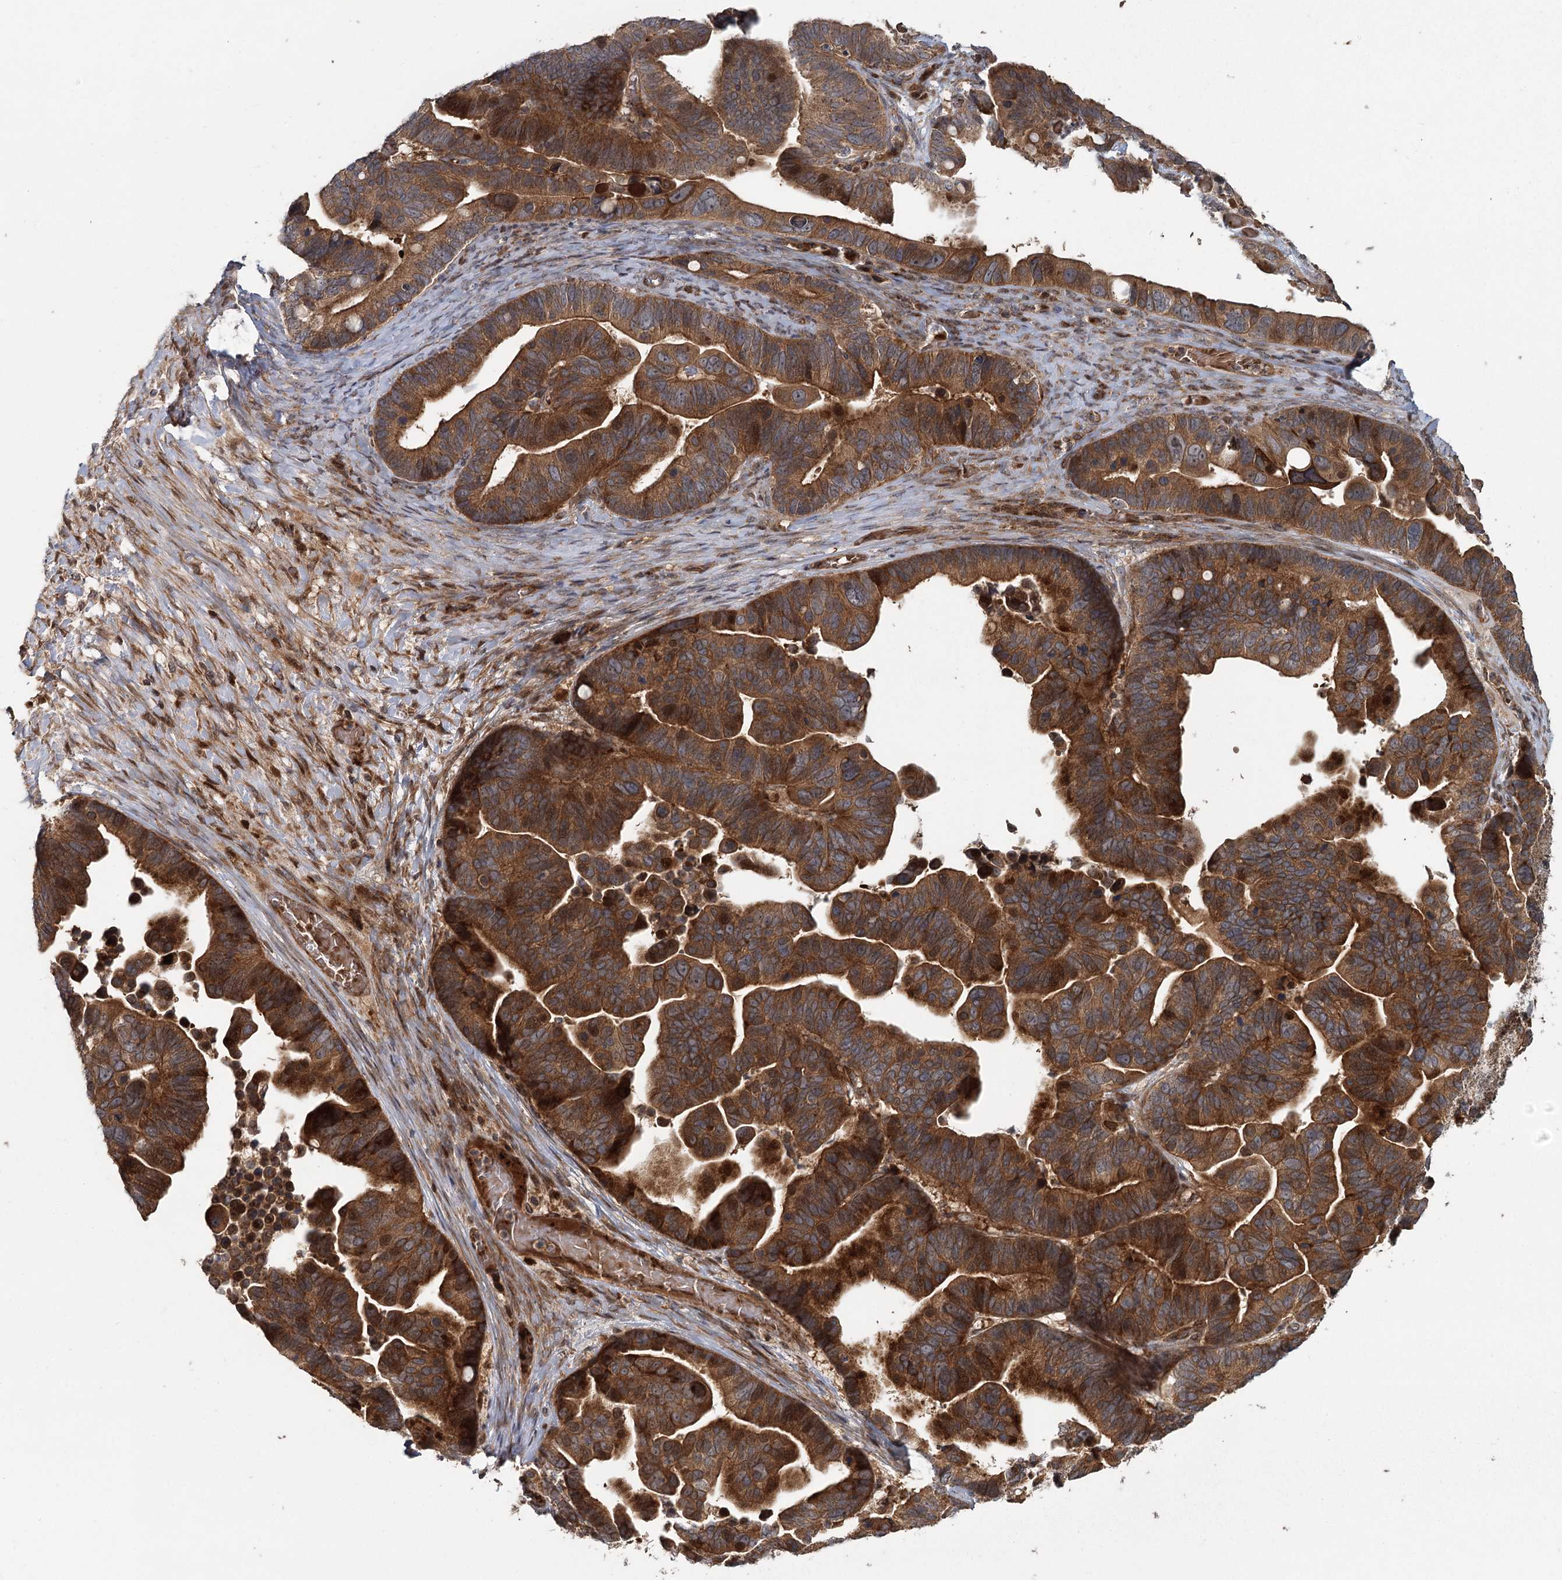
{"staining": {"intensity": "strong", "quantity": ">75%", "location": "cytoplasmic/membranous"}, "tissue": "ovarian cancer", "cell_type": "Tumor cells", "image_type": "cancer", "snomed": [{"axis": "morphology", "description": "Cystadenocarcinoma, serous, NOS"}, {"axis": "topography", "description": "Ovary"}], "caption": "Strong cytoplasmic/membranous protein positivity is present in approximately >75% of tumor cells in ovarian cancer (serous cystadenocarcinoma). The staining was performed using DAB, with brown indicating positive protein expression. Nuclei are stained blue with hematoxylin.", "gene": "RAPGEF6", "patient": {"sex": "female", "age": 56}}